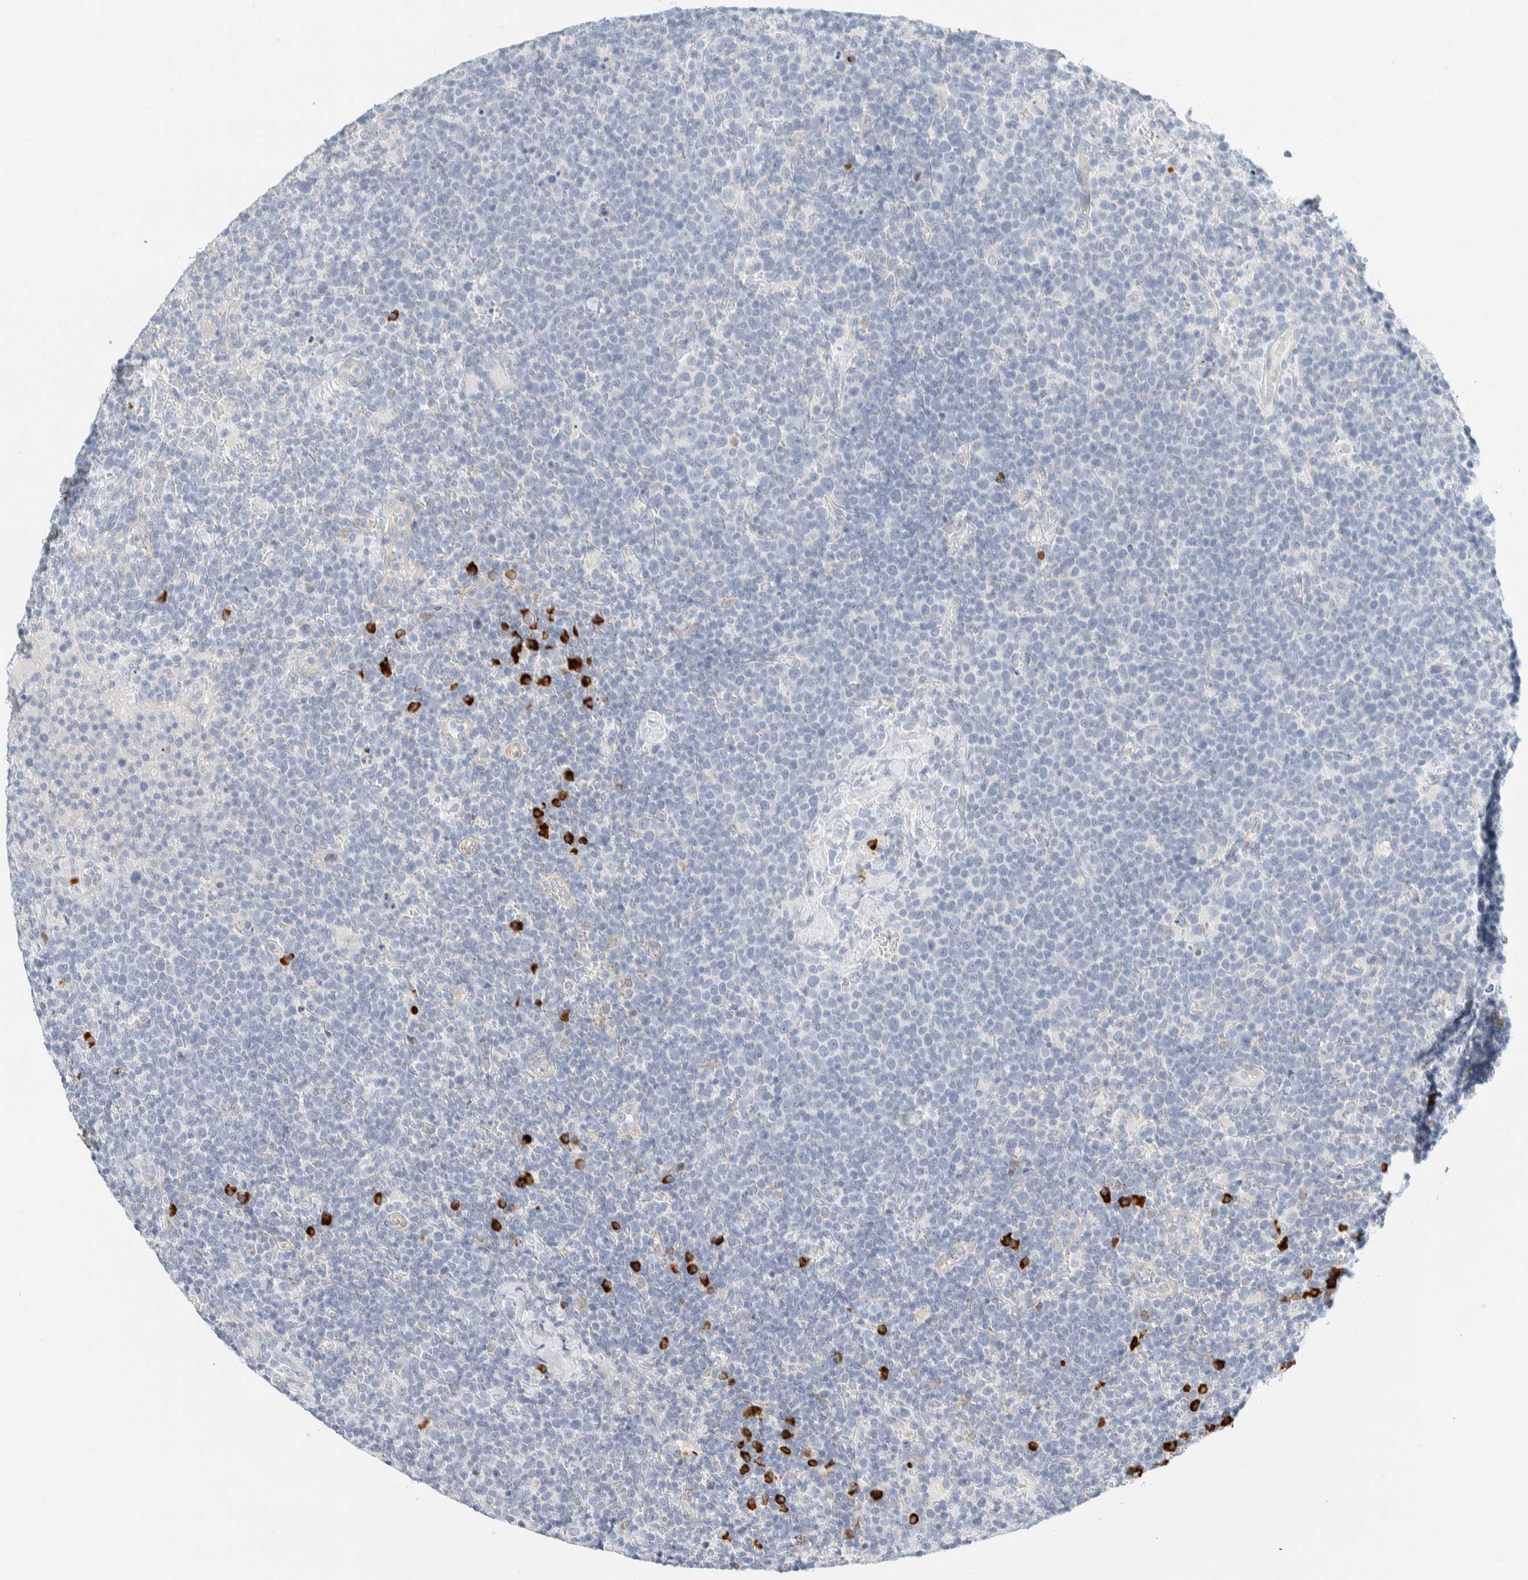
{"staining": {"intensity": "negative", "quantity": "none", "location": "none"}, "tissue": "lymphoma", "cell_type": "Tumor cells", "image_type": "cancer", "snomed": [{"axis": "morphology", "description": "Malignant lymphoma, non-Hodgkin's type, High grade"}, {"axis": "topography", "description": "Lymph node"}], "caption": "An IHC histopathology image of malignant lymphoma, non-Hodgkin's type (high-grade) is shown. There is no staining in tumor cells of malignant lymphoma, non-Hodgkin's type (high-grade).", "gene": "ARHGAP27", "patient": {"sex": "male", "age": 61}}